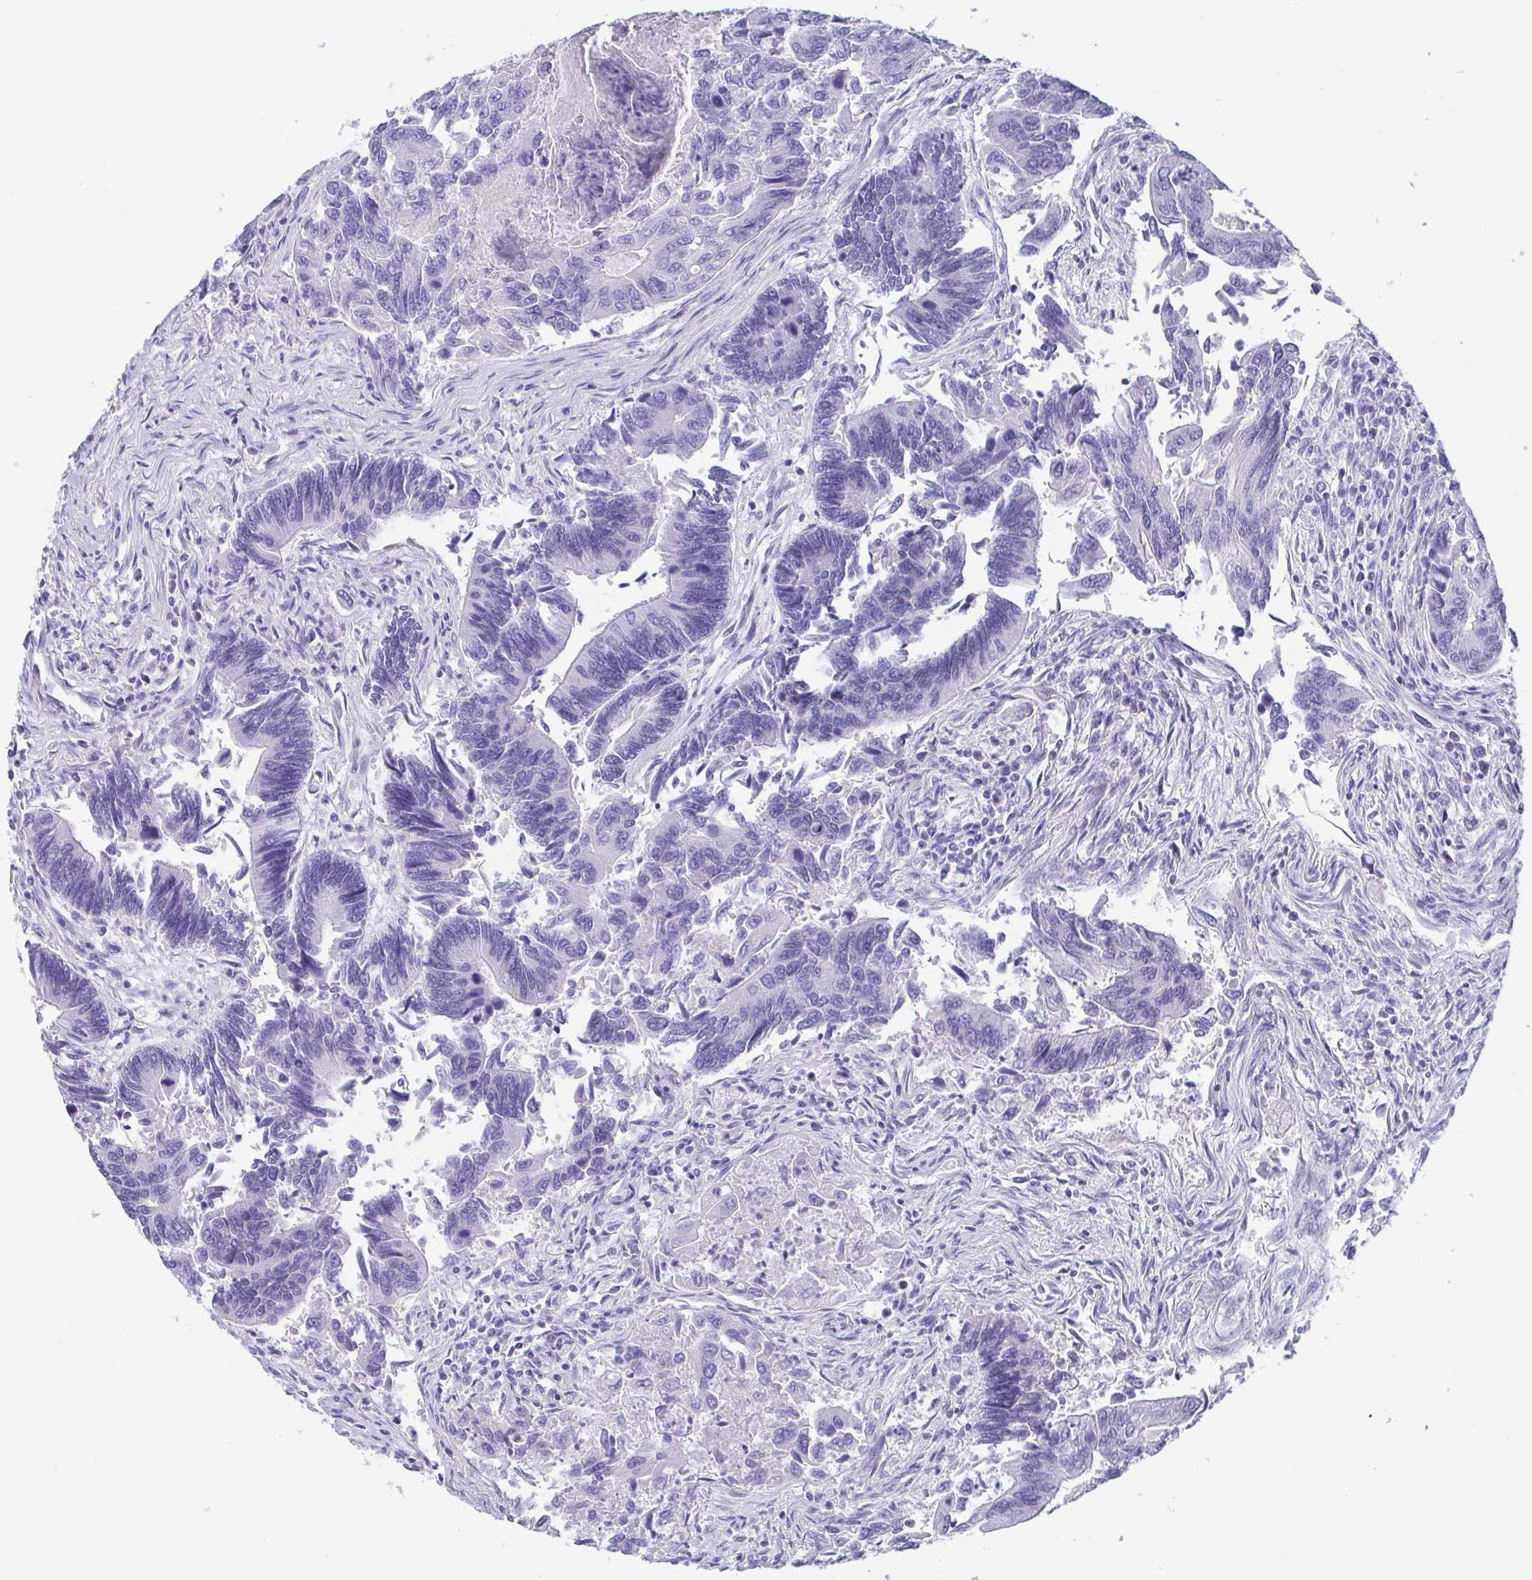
{"staining": {"intensity": "negative", "quantity": "none", "location": "none"}, "tissue": "colorectal cancer", "cell_type": "Tumor cells", "image_type": "cancer", "snomed": [{"axis": "morphology", "description": "Adenocarcinoma, NOS"}, {"axis": "topography", "description": "Colon"}], "caption": "This is a photomicrograph of IHC staining of adenocarcinoma (colorectal), which shows no staining in tumor cells. (Brightfield microscopy of DAB IHC at high magnification).", "gene": "SCGN", "patient": {"sex": "female", "age": 67}}